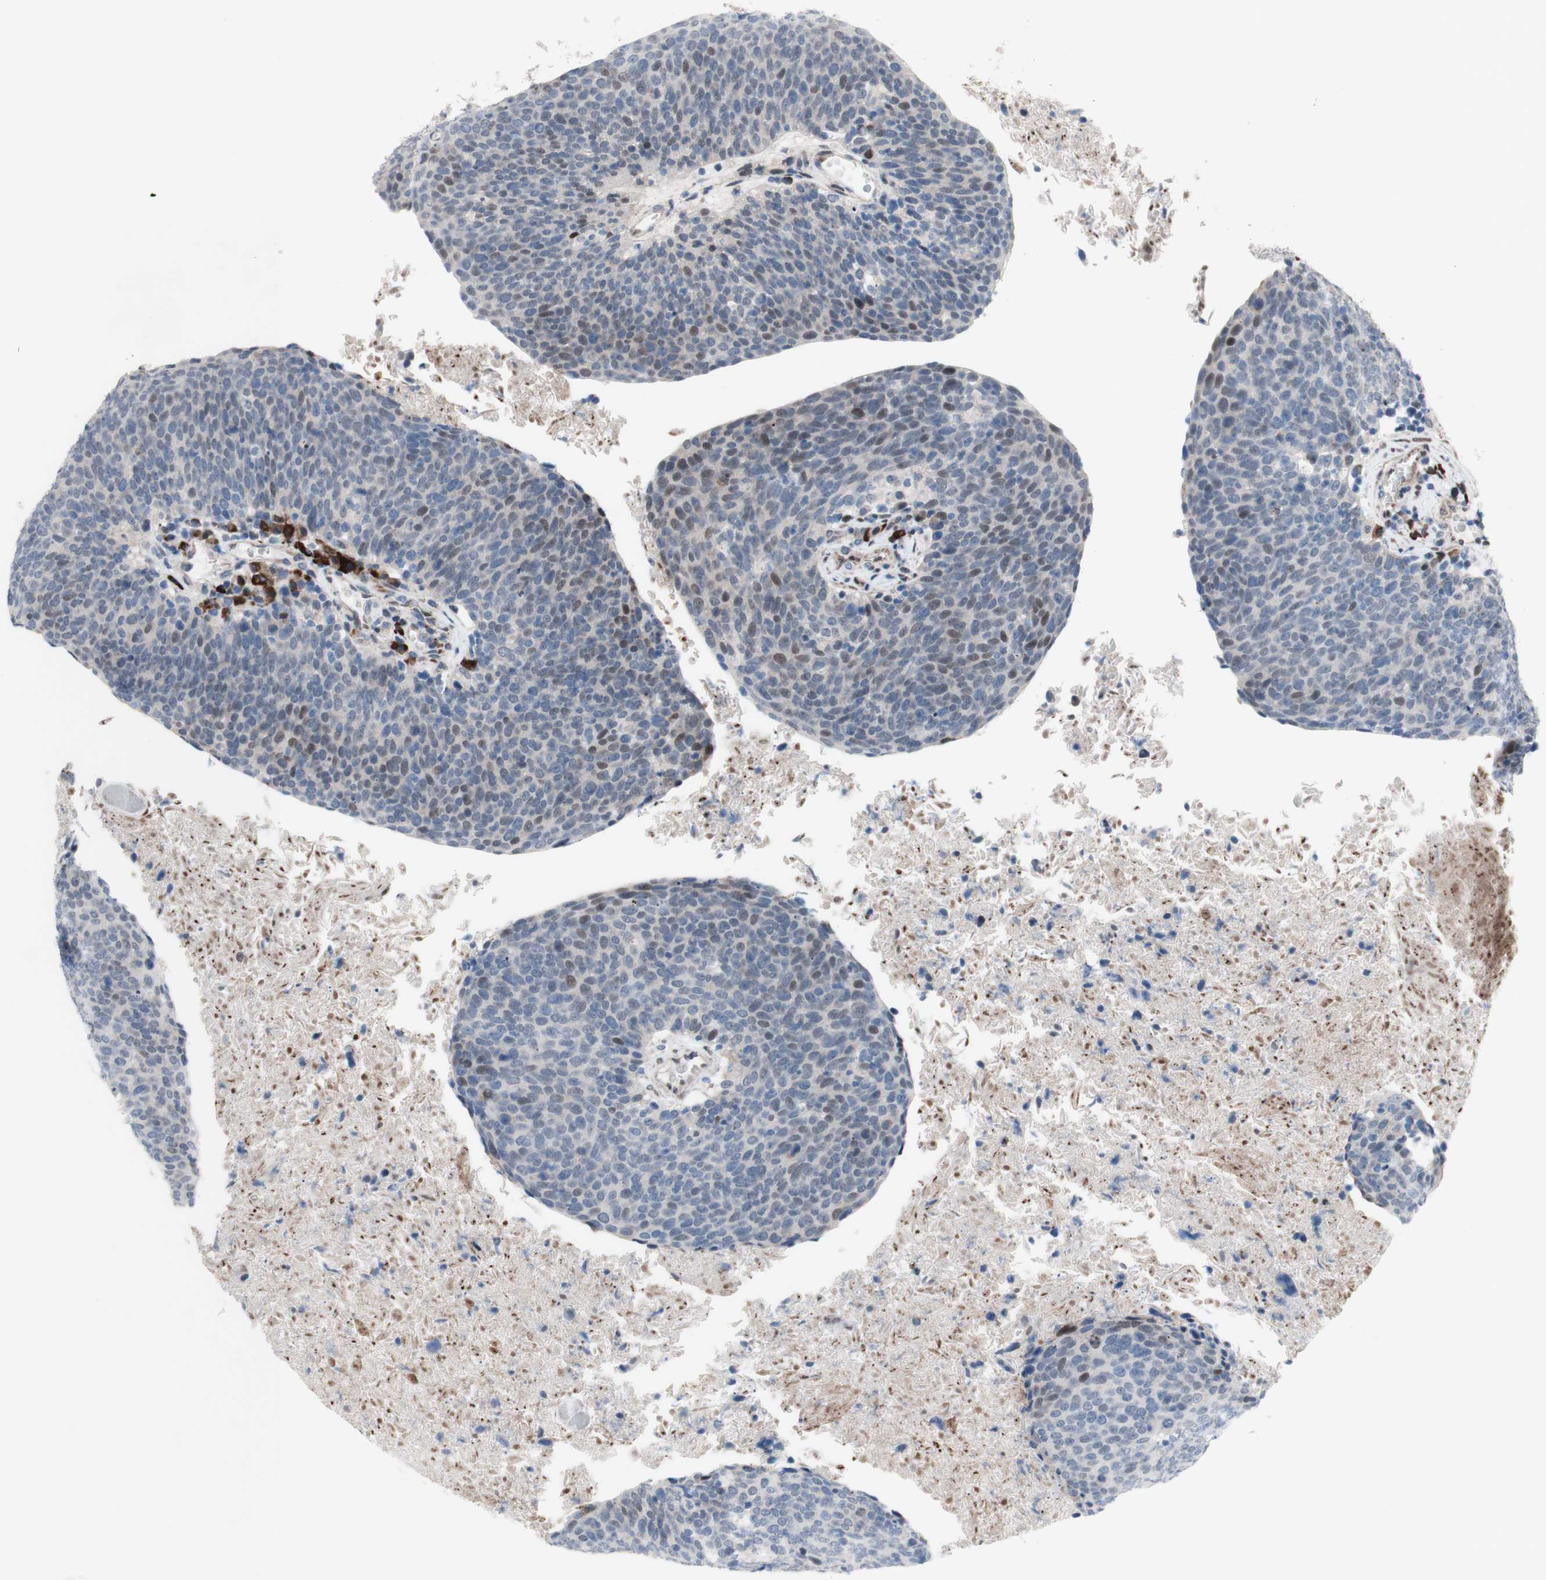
{"staining": {"intensity": "weak", "quantity": "<25%", "location": "nuclear"}, "tissue": "head and neck cancer", "cell_type": "Tumor cells", "image_type": "cancer", "snomed": [{"axis": "morphology", "description": "Squamous cell carcinoma, NOS"}, {"axis": "morphology", "description": "Squamous cell carcinoma, metastatic, NOS"}, {"axis": "topography", "description": "Lymph node"}, {"axis": "topography", "description": "Head-Neck"}], "caption": "IHC of human squamous cell carcinoma (head and neck) shows no staining in tumor cells.", "gene": "PHTF2", "patient": {"sex": "male", "age": 62}}